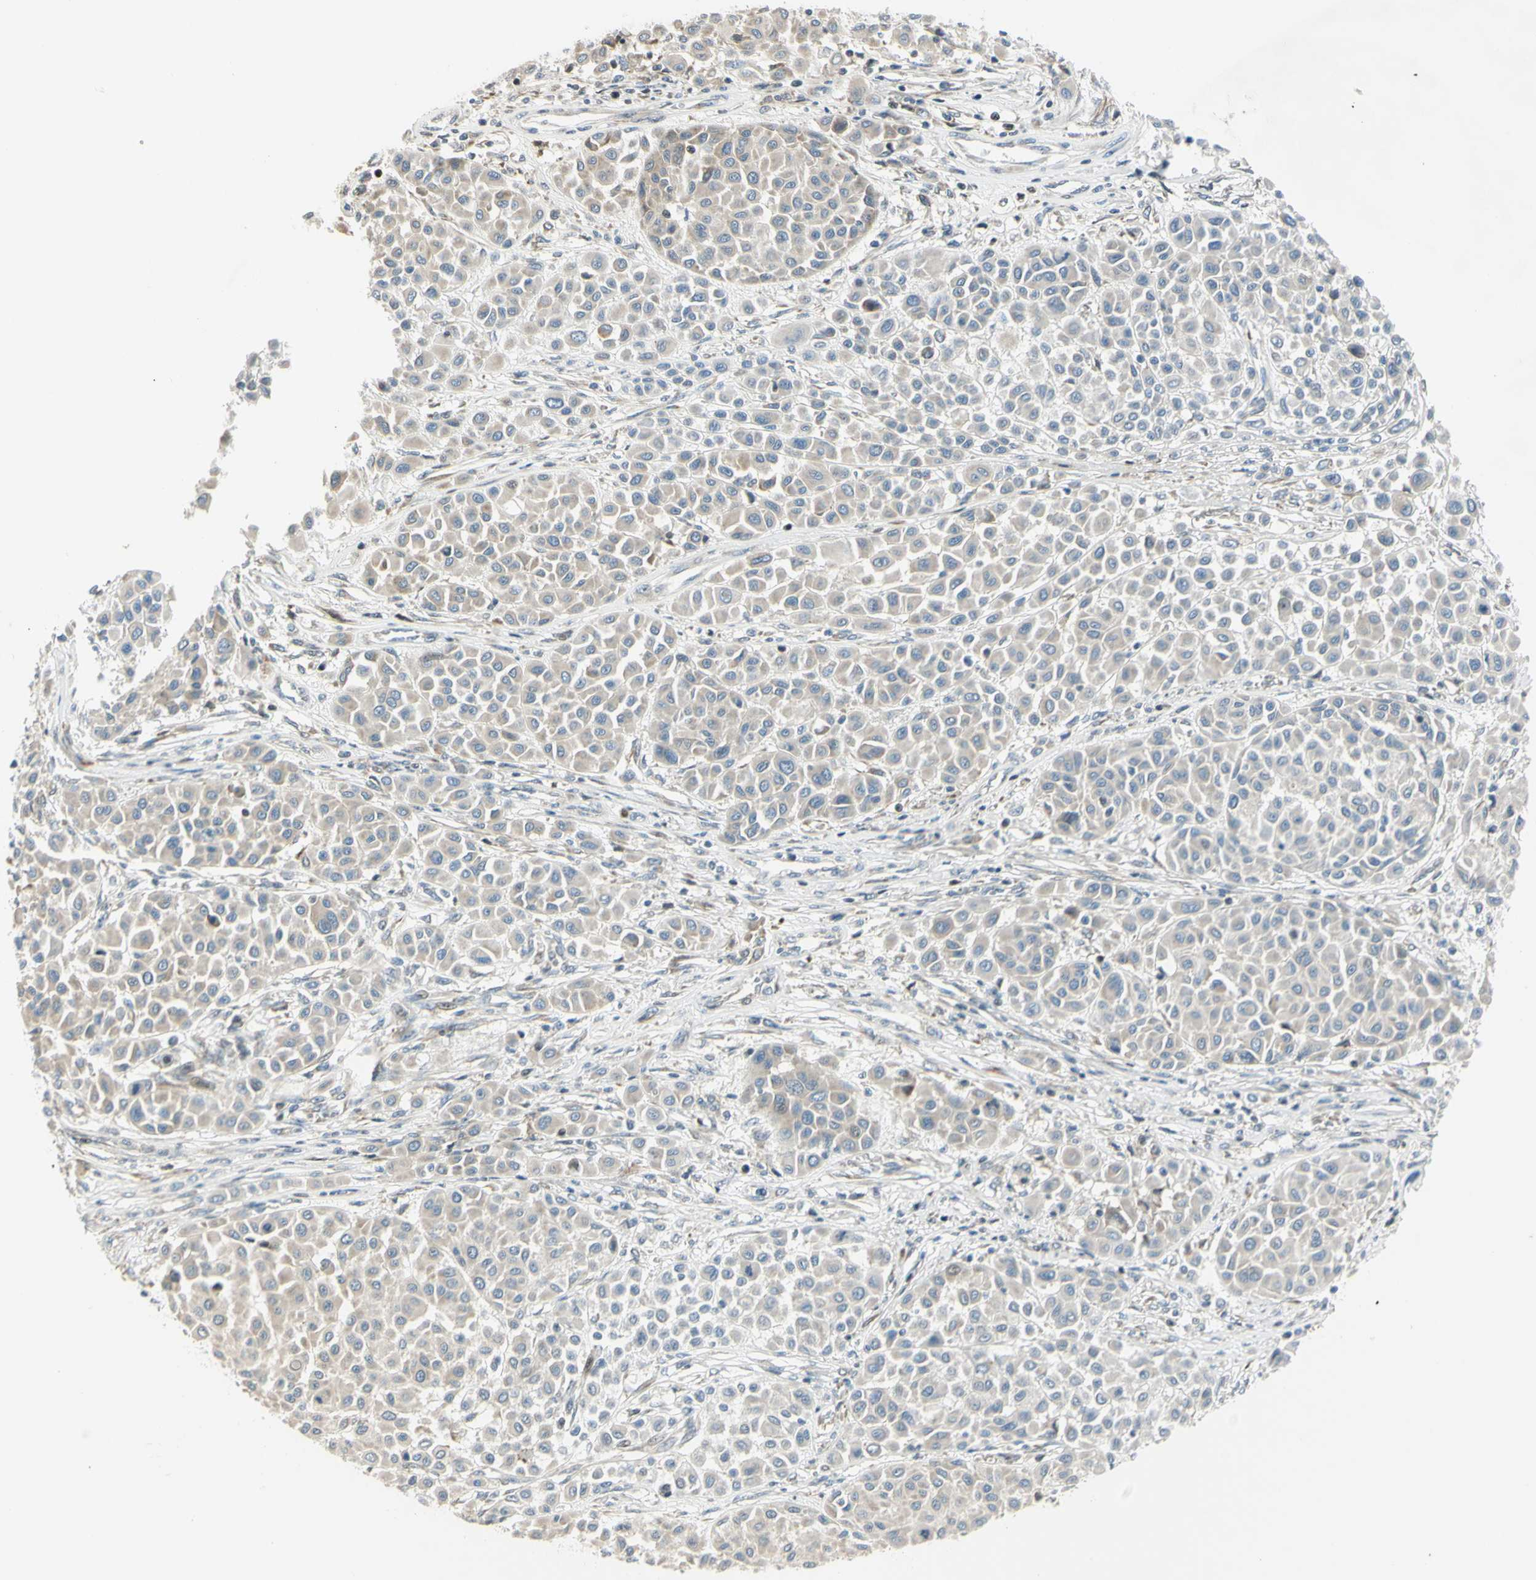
{"staining": {"intensity": "weak", "quantity": "<25%", "location": "cytoplasmic/membranous"}, "tissue": "melanoma", "cell_type": "Tumor cells", "image_type": "cancer", "snomed": [{"axis": "morphology", "description": "Malignant melanoma, Metastatic site"}, {"axis": "topography", "description": "Soft tissue"}], "caption": "DAB (3,3'-diaminobenzidine) immunohistochemical staining of human malignant melanoma (metastatic site) displays no significant positivity in tumor cells.", "gene": "NPDC1", "patient": {"sex": "male", "age": 41}}